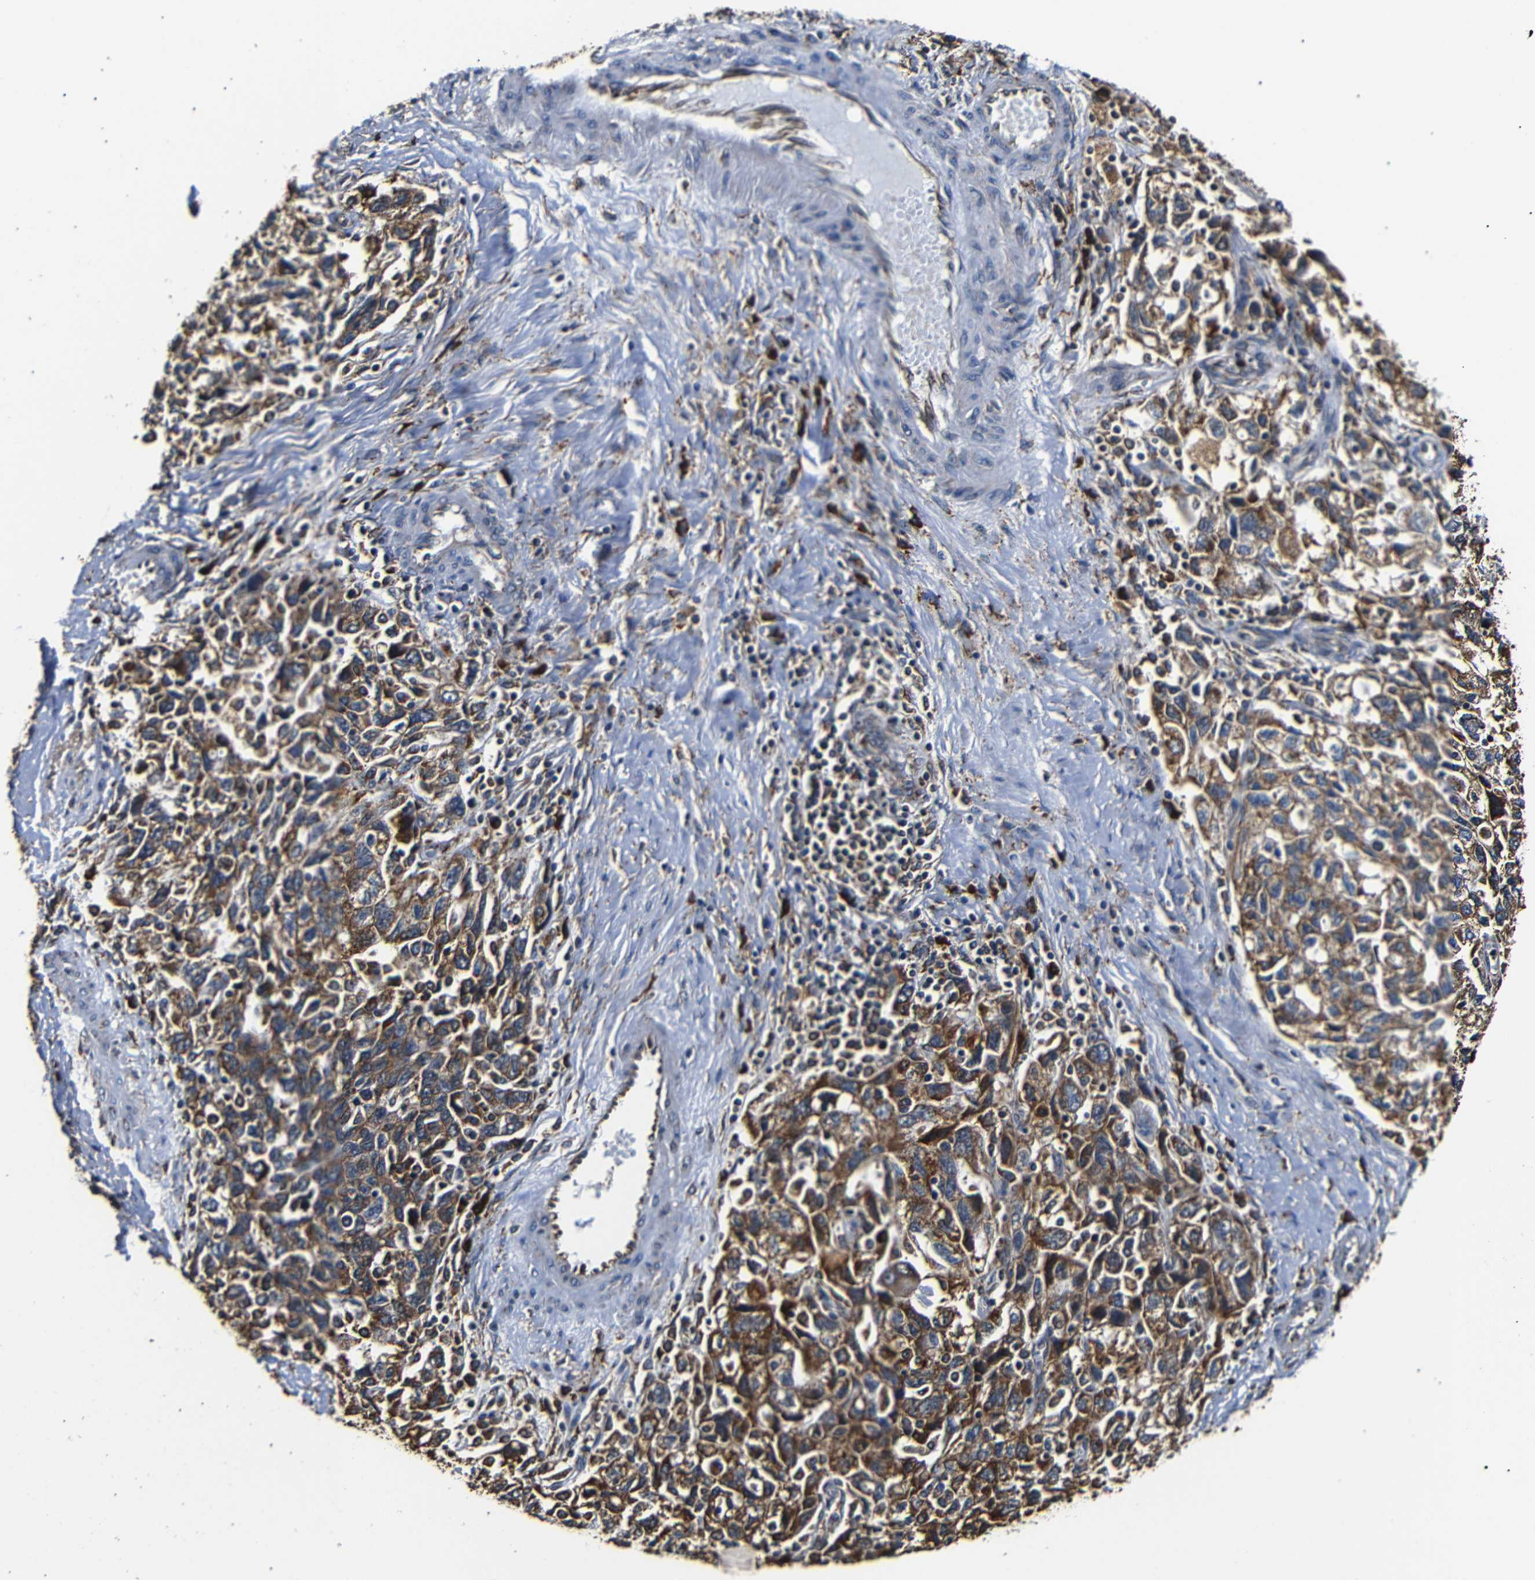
{"staining": {"intensity": "moderate", "quantity": ">75%", "location": "cytoplasmic/membranous"}, "tissue": "ovarian cancer", "cell_type": "Tumor cells", "image_type": "cancer", "snomed": [{"axis": "morphology", "description": "Carcinoma, NOS"}, {"axis": "morphology", "description": "Cystadenocarcinoma, serous, NOS"}, {"axis": "topography", "description": "Ovary"}], "caption": "DAB (3,3'-diaminobenzidine) immunohistochemical staining of human ovarian cancer (carcinoma) displays moderate cytoplasmic/membranous protein expression in approximately >75% of tumor cells.", "gene": "HHIP", "patient": {"sex": "female", "age": 69}}